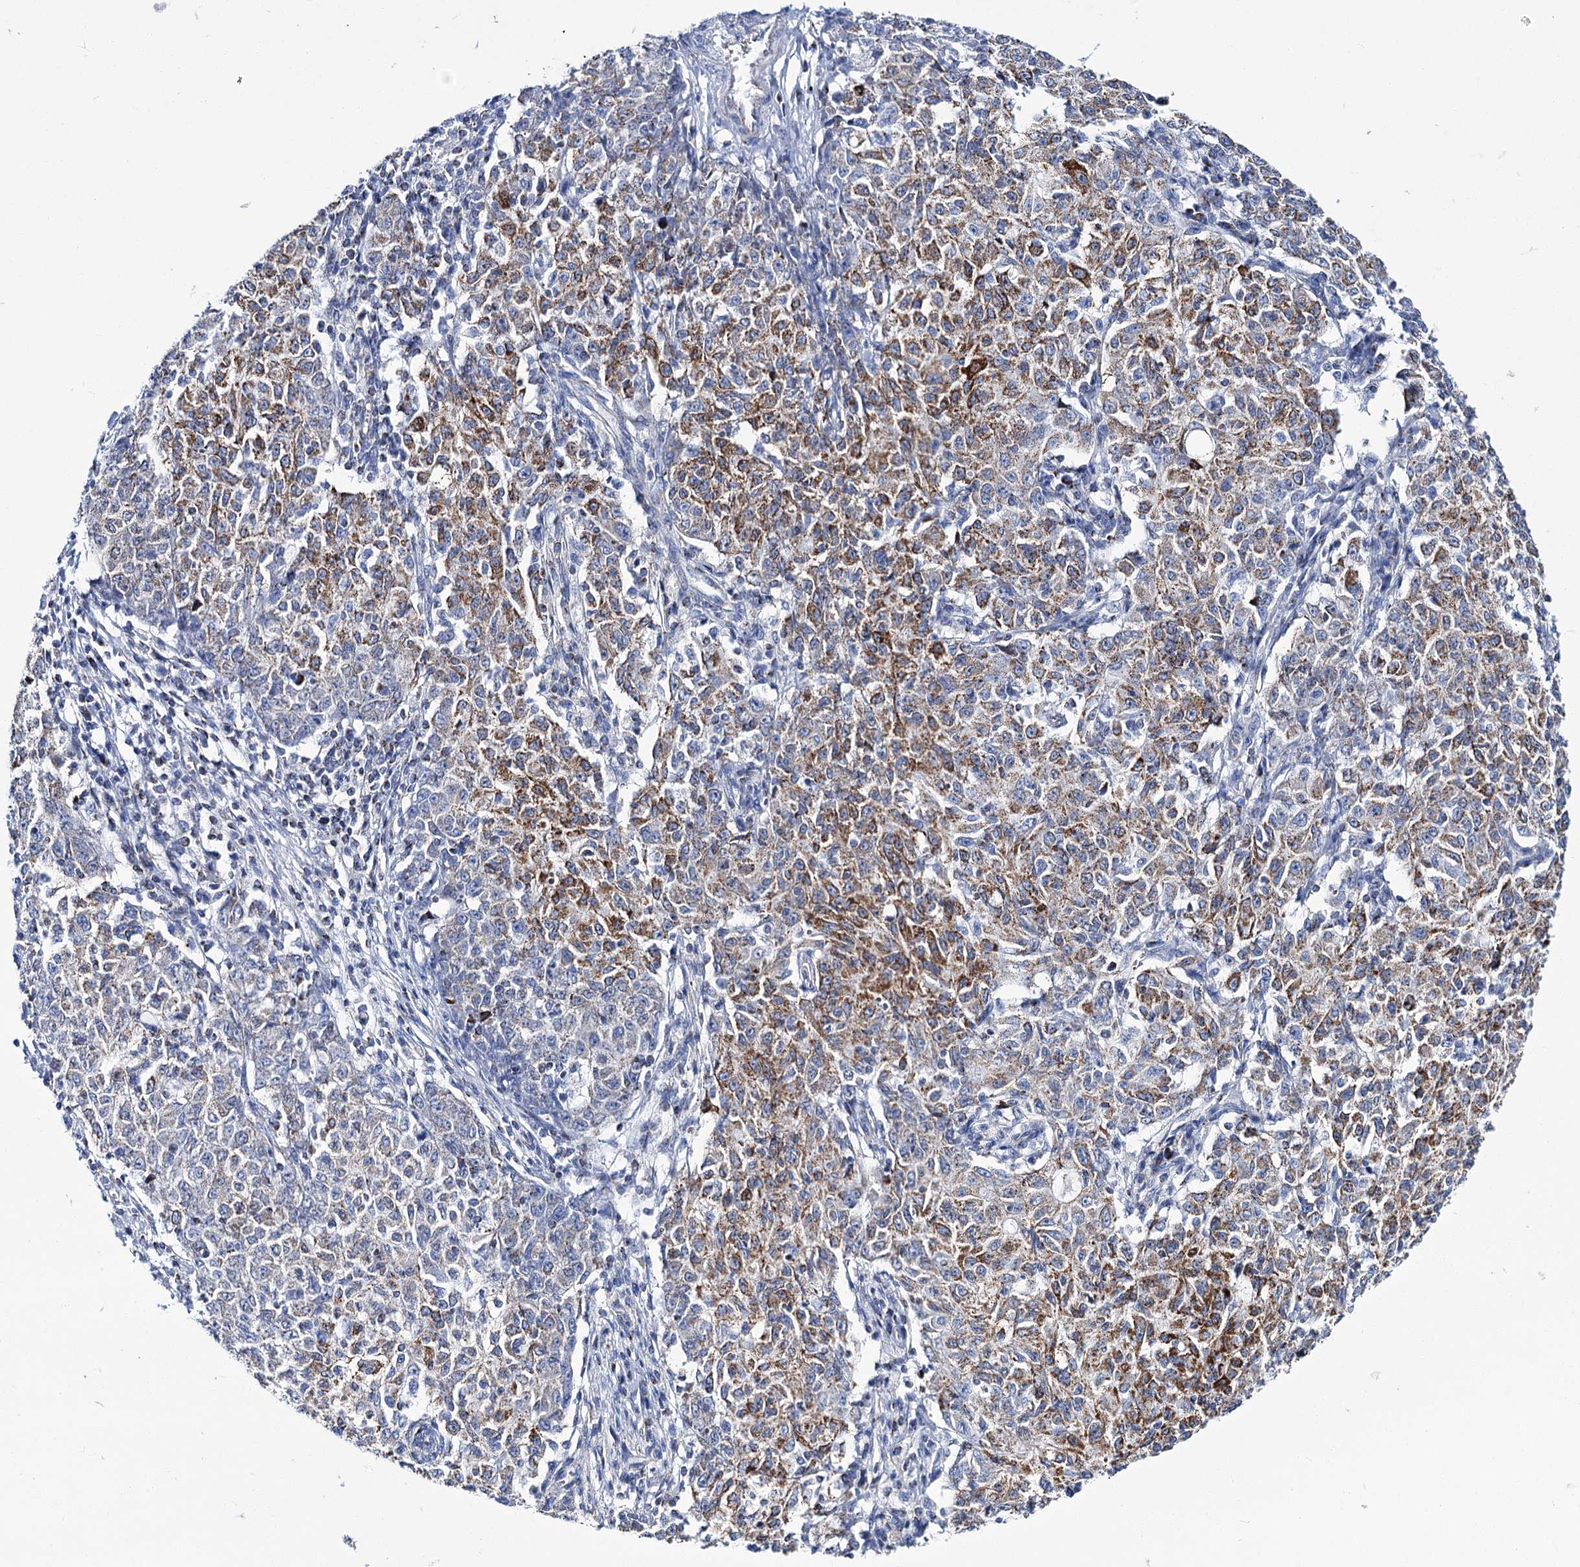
{"staining": {"intensity": "strong", "quantity": "25%-75%", "location": "cytoplasmic/membranous"}, "tissue": "ovarian cancer", "cell_type": "Tumor cells", "image_type": "cancer", "snomed": [{"axis": "morphology", "description": "Carcinoma, endometroid"}, {"axis": "topography", "description": "Ovary"}], "caption": "DAB immunohistochemical staining of ovarian cancer (endometroid carcinoma) shows strong cytoplasmic/membranous protein staining in approximately 25%-75% of tumor cells. Nuclei are stained in blue.", "gene": "UBASH3B", "patient": {"sex": "female", "age": 42}}